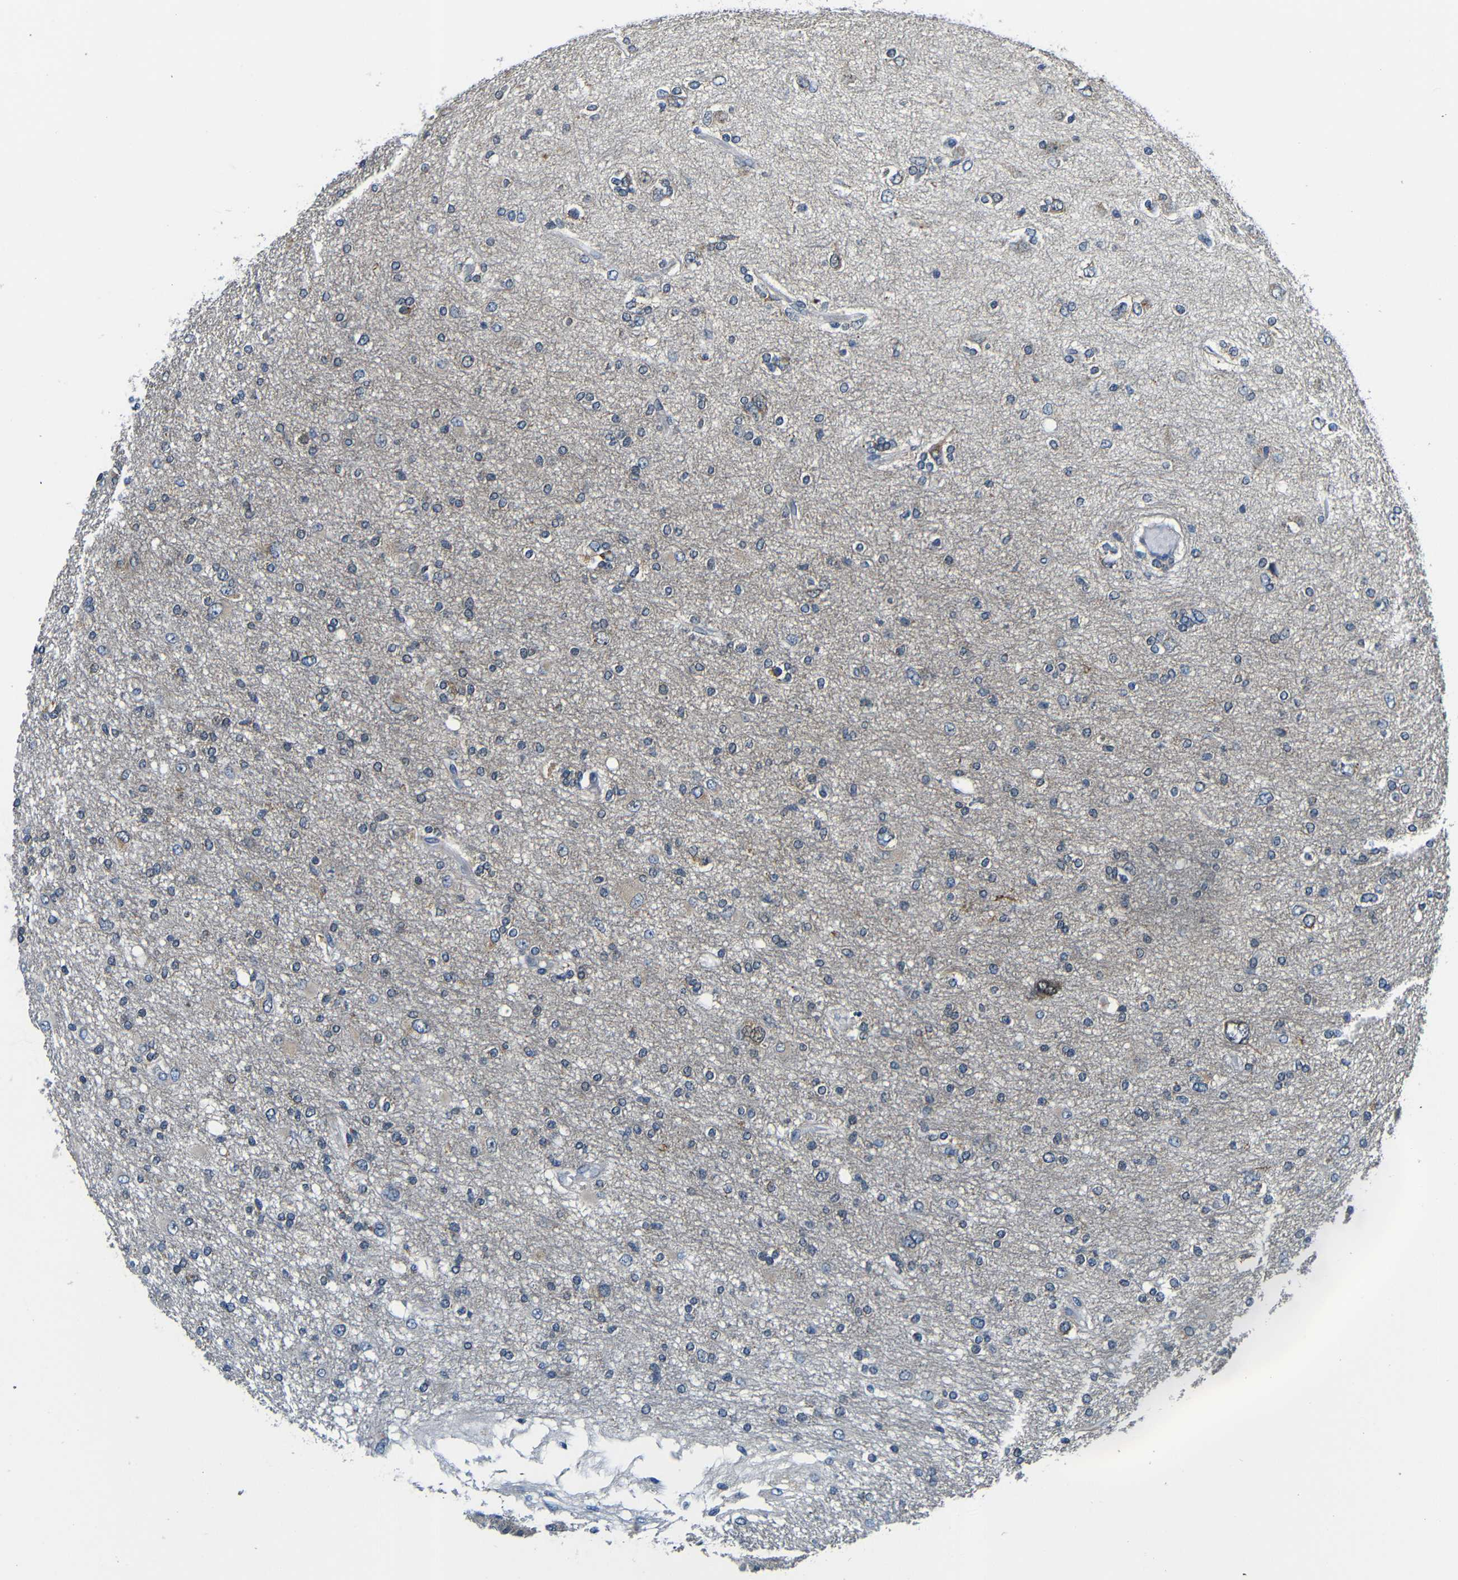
{"staining": {"intensity": "weak", "quantity": "<25%", "location": "cytoplasmic/membranous"}, "tissue": "glioma", "cell_type": "Tumor cells", "image_type": "cancer", "snomed": [{"axis": "morphology", "description": "Glioma, malignant, High grade"}, {"axis": "topography", "description": "Brain"}], "caption": "Immunohistochemistry (IHC) image of neoplastic tissue: human high-grade glioma (malignant) stained with DAB (3,3'-diaminobenzidine) displays no significant protein positivity in tumor cells.", "gene": "FKBP14", "patient": {"sex": "female", "age": 59}}